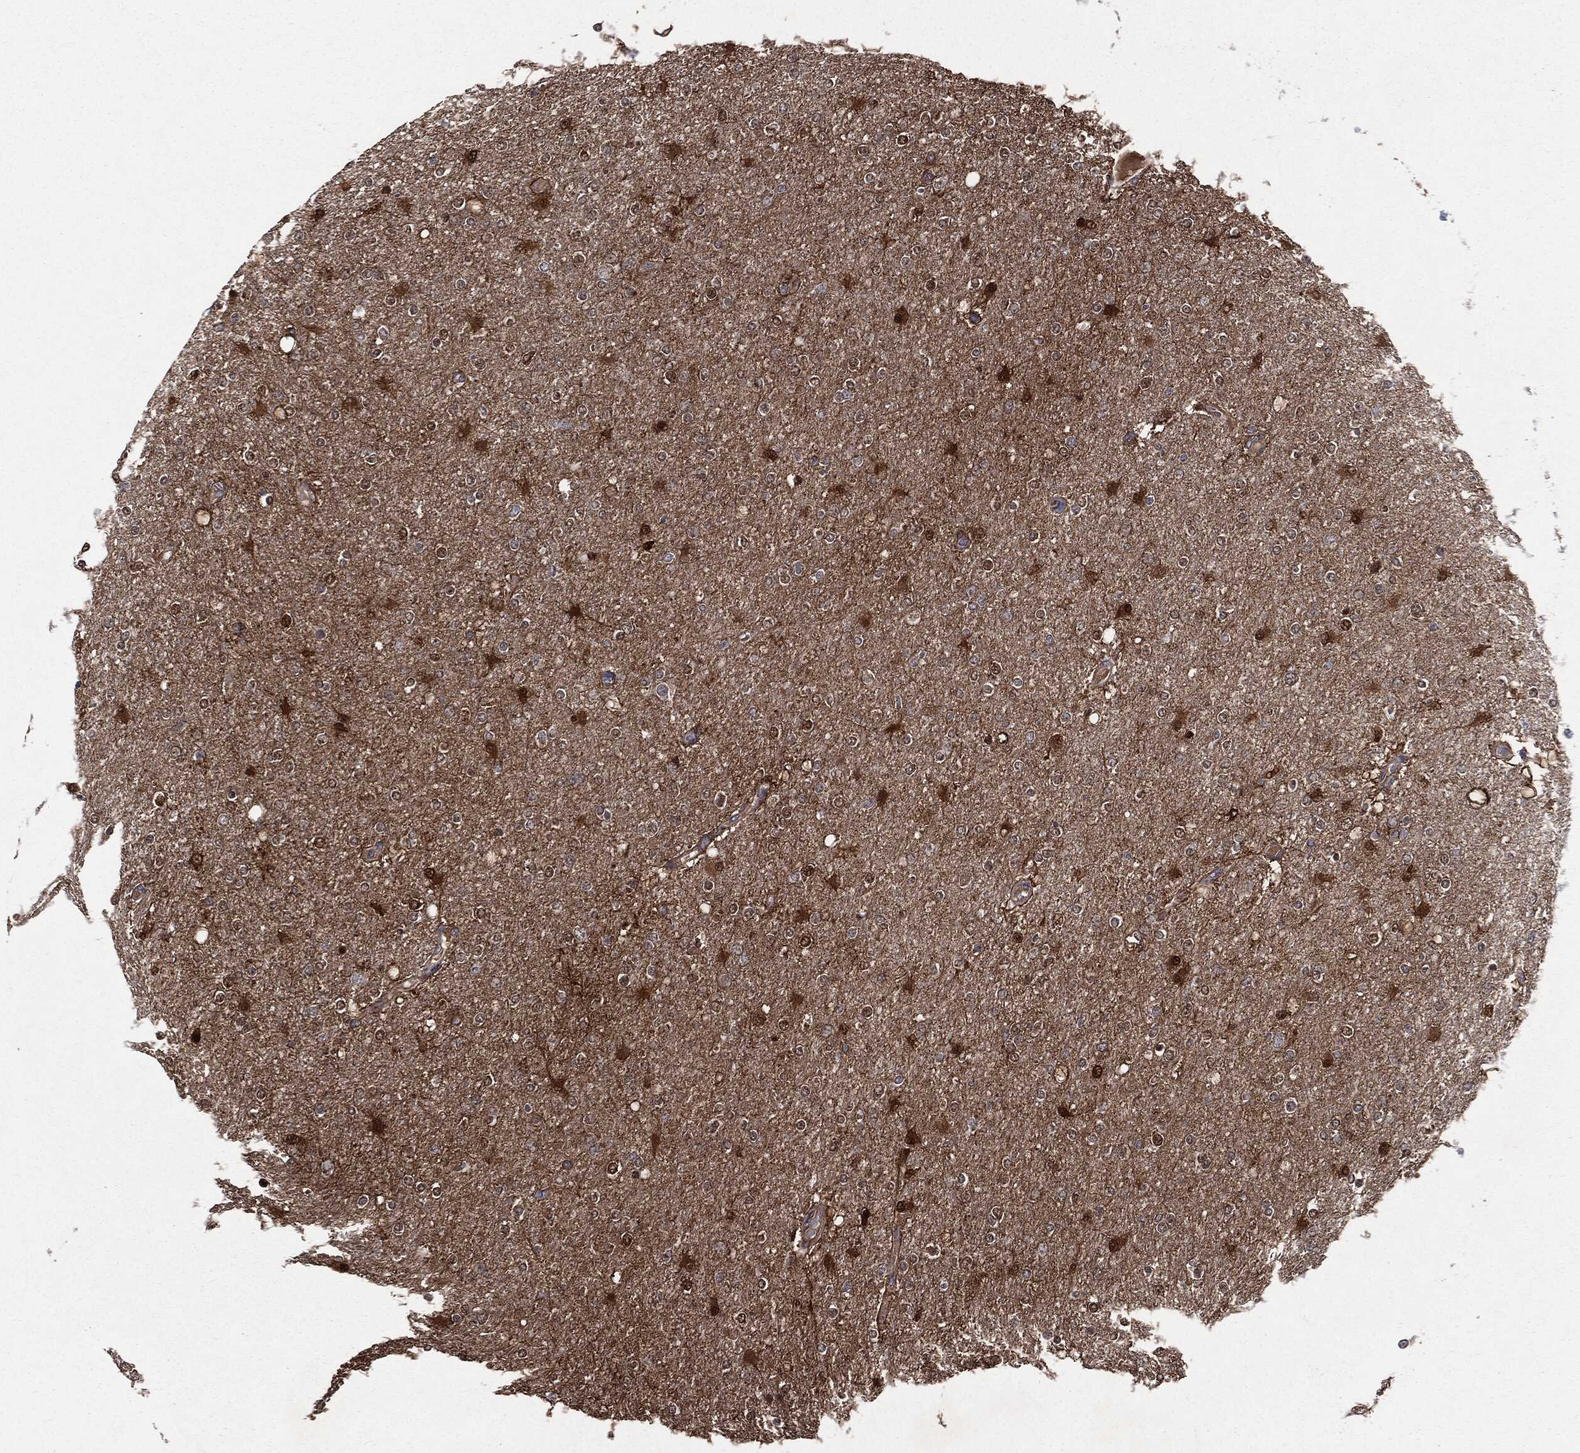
{"staining": {"intensity": "strong", "quantity": "25%-75%", "location": "cytoplasmic/membranous,nuclear"}, "tissue": "glioma", "cell_type": "Tumor cells", "image_type": "cancer", "snomed": [{"axis": "morphology", "description": "Glioma, malignant, High grade"}, {"axis": "topography", "description": "Cerebral cortex"}], "caption": "This is a histology image of IHC staining of malignant glioma (high-grade), which shows strong positivity in the cytoplasmic/membranous and nuclear of tumor cells.", "gene": "PLOD3", "patient": {"sex": "male", "age": 70}}